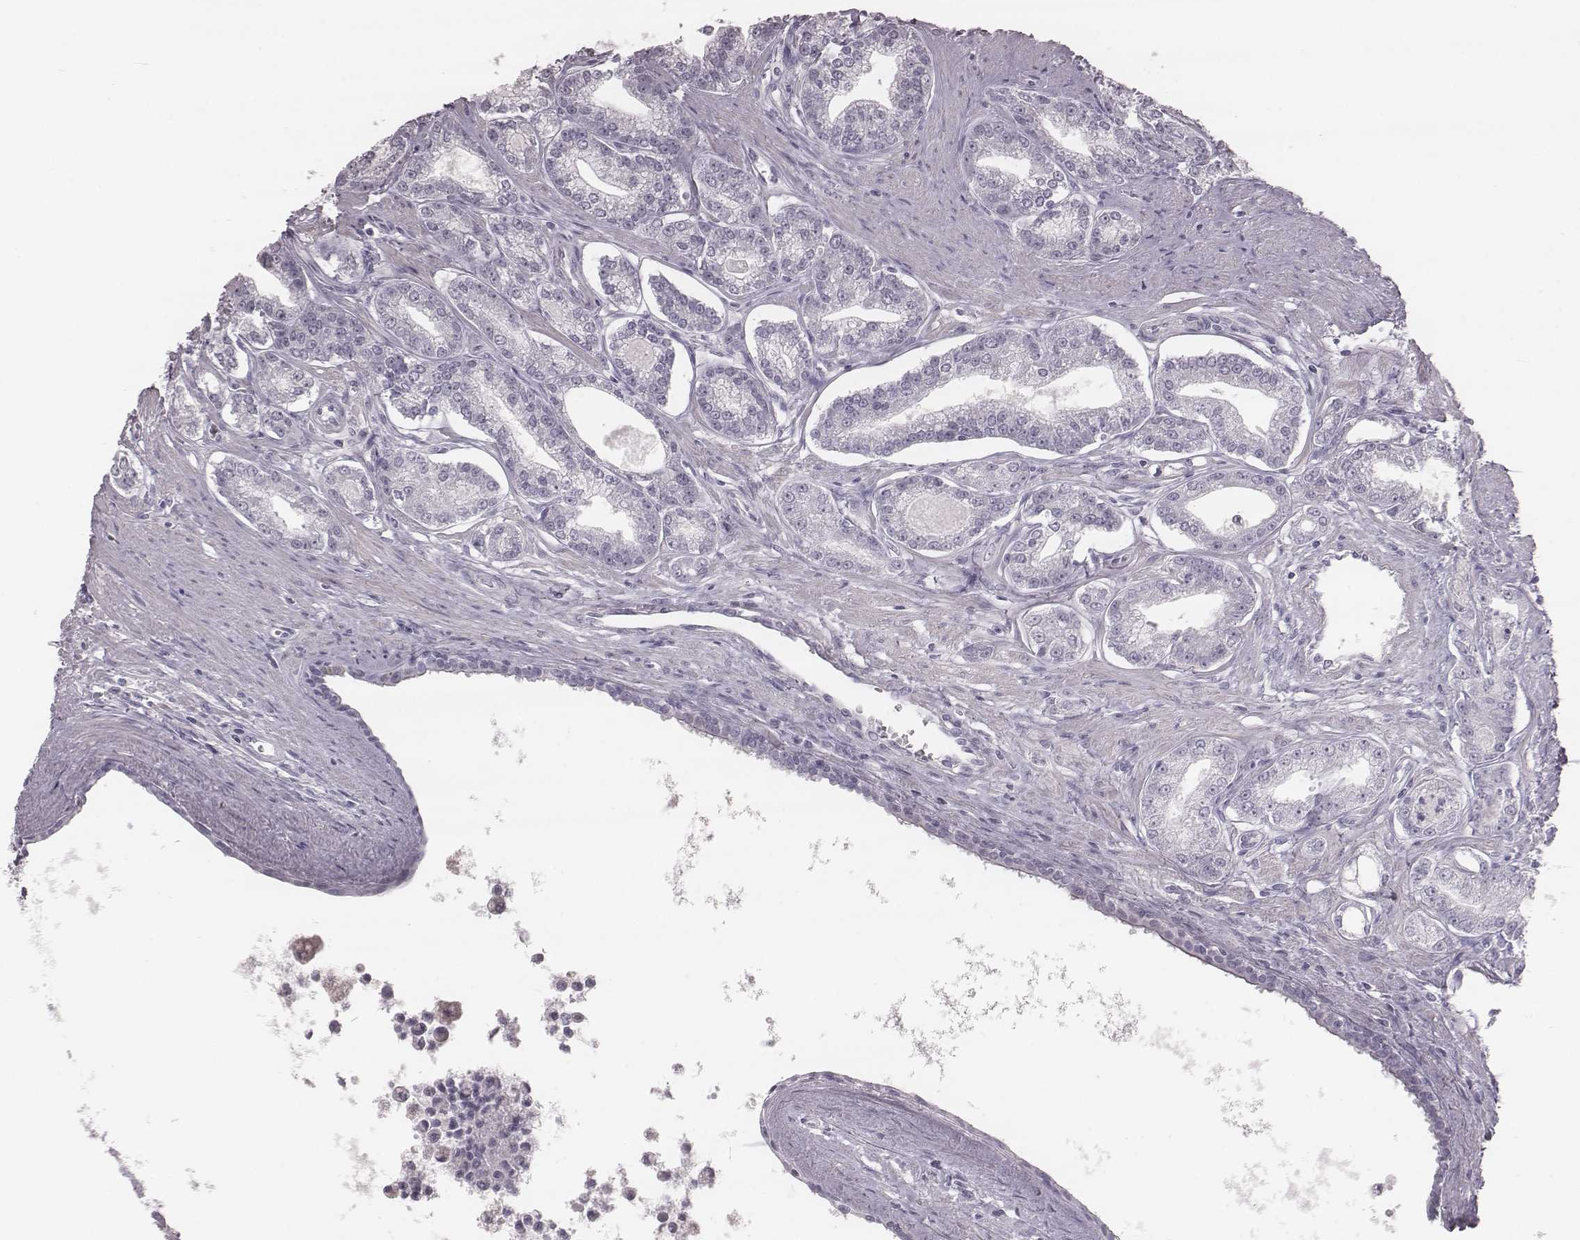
{"staining": {"intensity": "negative", "quantity": "none", "location": "none"}, "tissue": "prostate cancer", "cell_type": "Tumor cells", "image_type": "cancer", "snomed": [{"axis": "morphology", "description": "Adenocarcinoma, NOS"}, {"axis": "topography", "description": "Prostate"}], "caption": "An image of human prostate adenocarcinoma is negative for staining in tumor cells.", "gene": "KRT74", "patient": {"sex": "male", "age": 71}}